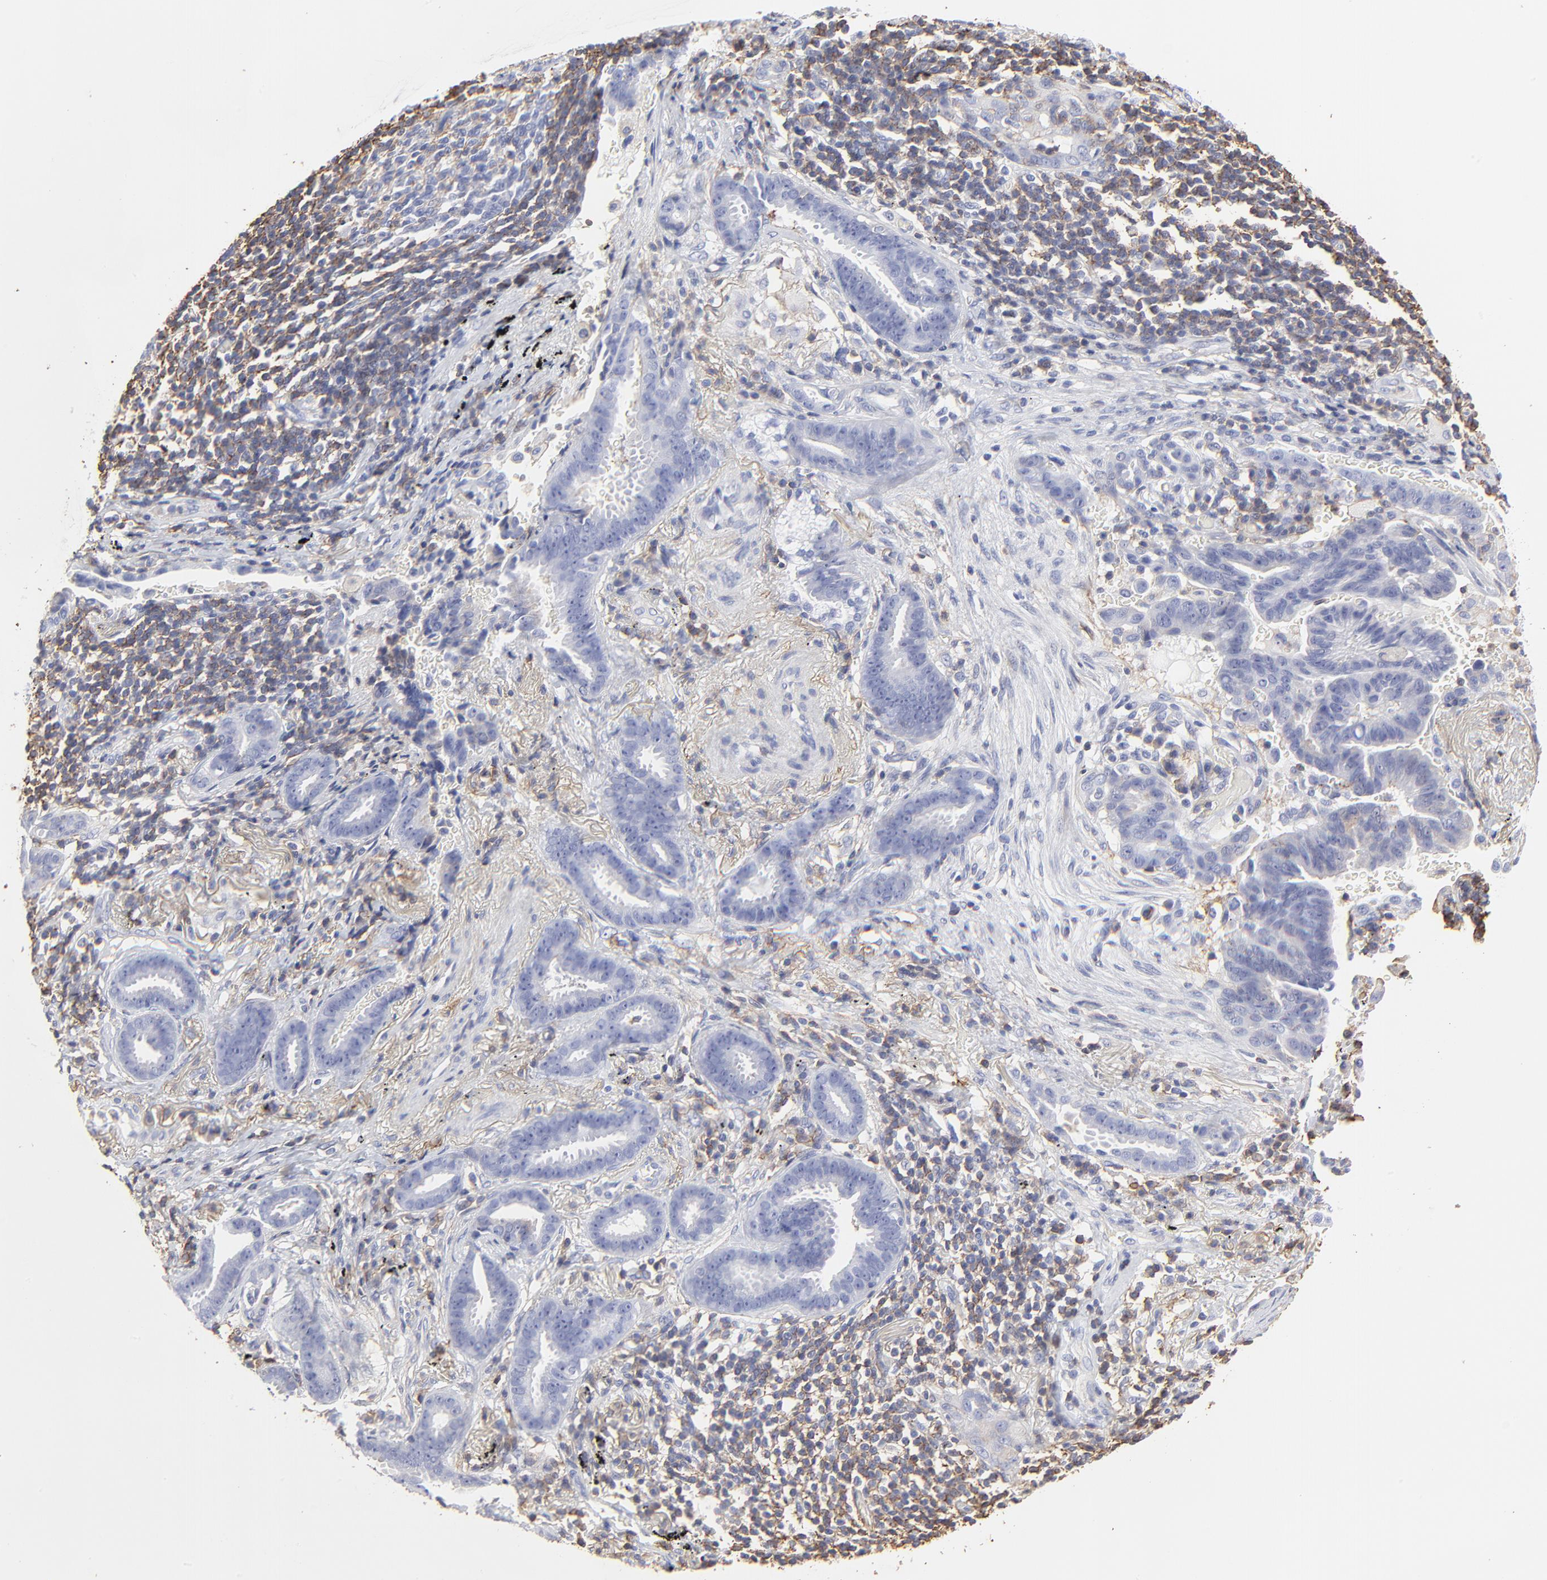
{"staining": {"intensity": "negative", "quantity": "none", "location": "none"}, "tissue": "lung cancer", "cell_type": "Tumor cells", "image_type": "cancer", "snomed": [{"axis": "morphology", "description": "Adenocarcinoma, NOS"}, {"axis": "topography", "description": "Lung"}], "caption": "DAB immunohistochemical staining of lung cancer exhibits no significant positivity in tumor cells.", "gene": "ANXA6", "patient": {"sex": "female", "age": 64}}